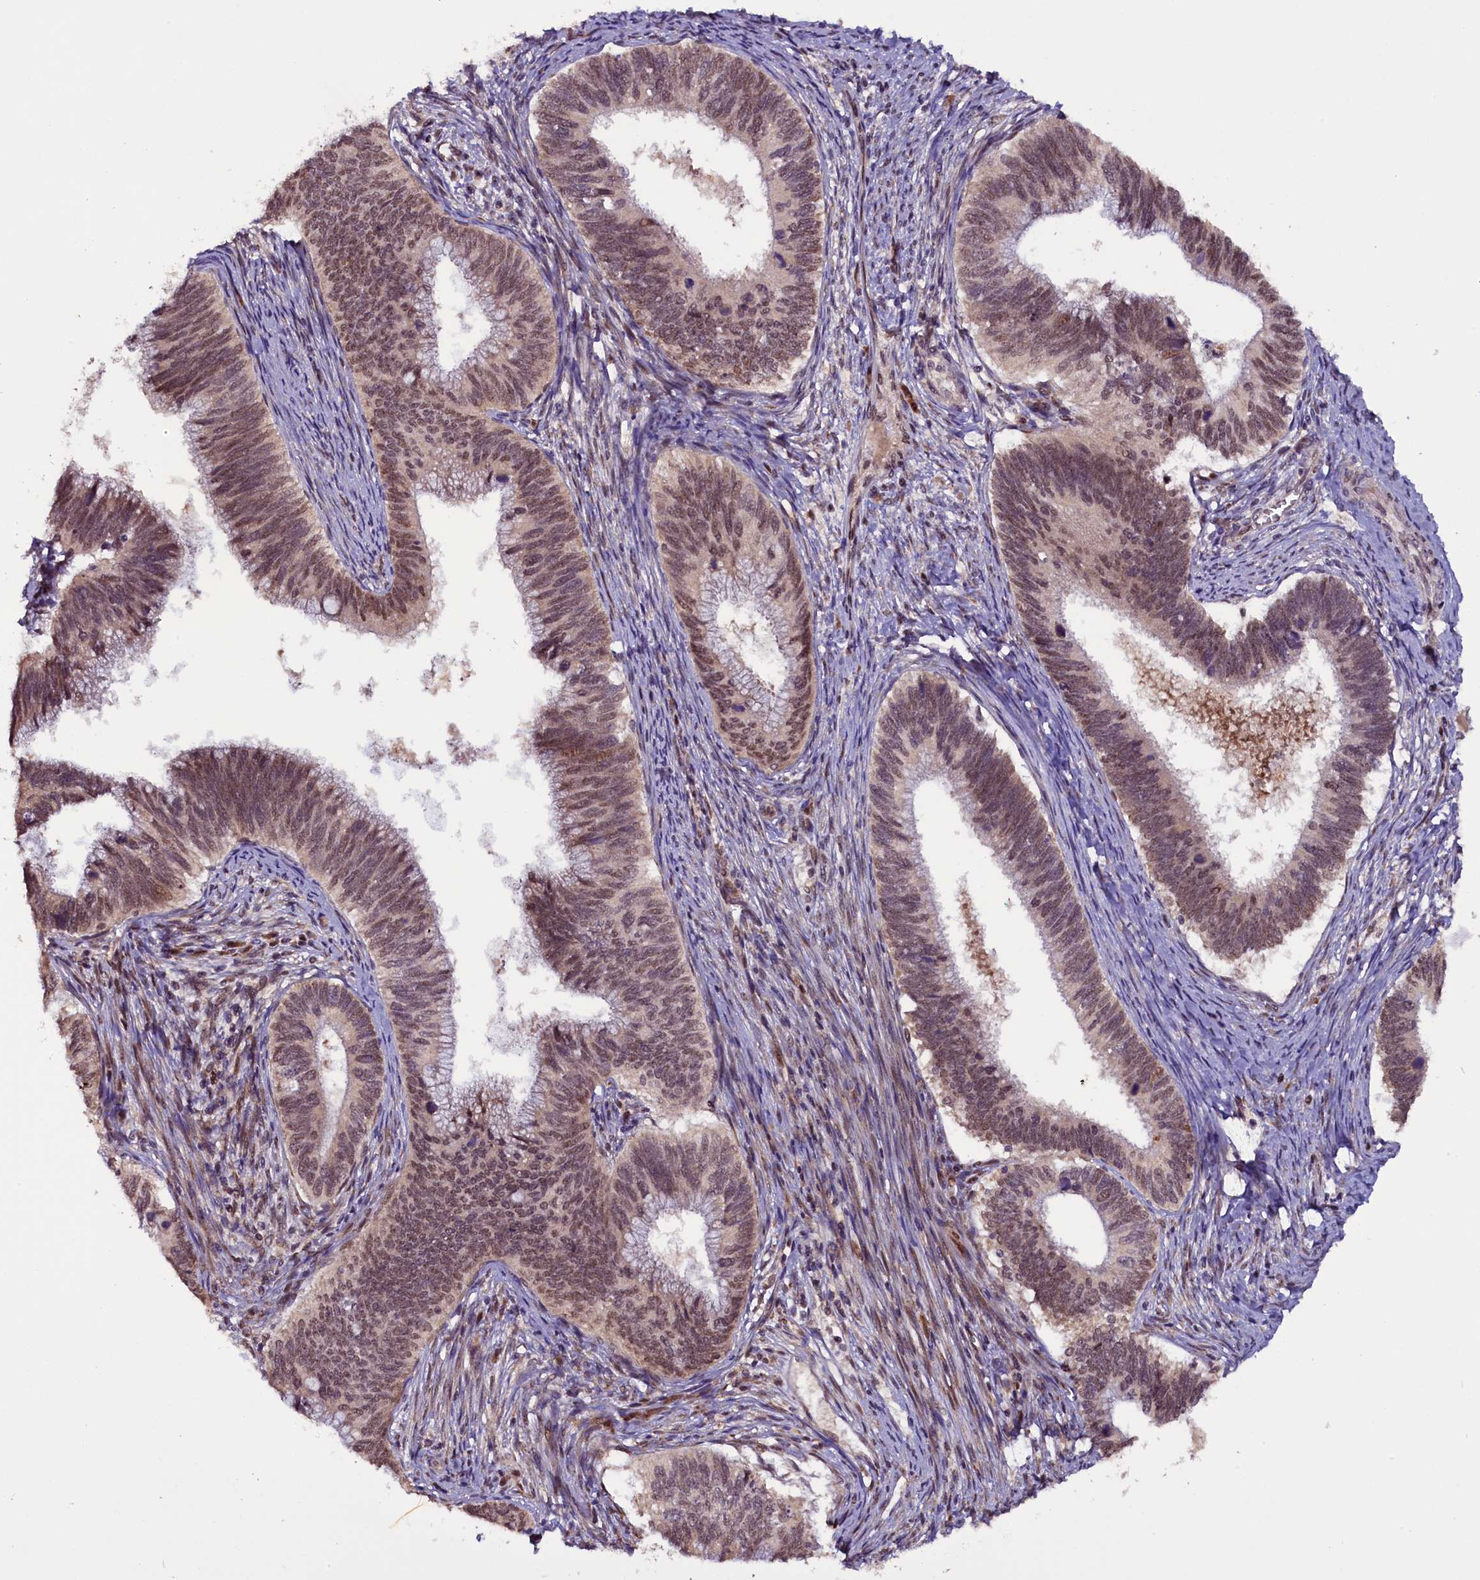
{"staining": {"intensity": "moderate", "quantity": ">75%", "location": "nuclear"}, "tissue": "cervical cancer", "cell_type": "Tumor cells", "image_type": "cancer", "snomed": [{"axis": "morphology", "description": "Adenocarcinoma, NOS"}, {"axis": "topography", "description": "Cervix"}], "caption": "DAB immunohistochemical staining of human cervical adenocarcinoma demonstrates moderate nuclear protein positivity in about >75% of tumor cells. (Brightfield microscopy of DAB IHC at high magnification).", "gene": "RPUSD2", "patient": {"sex": "female", "age": 42}}